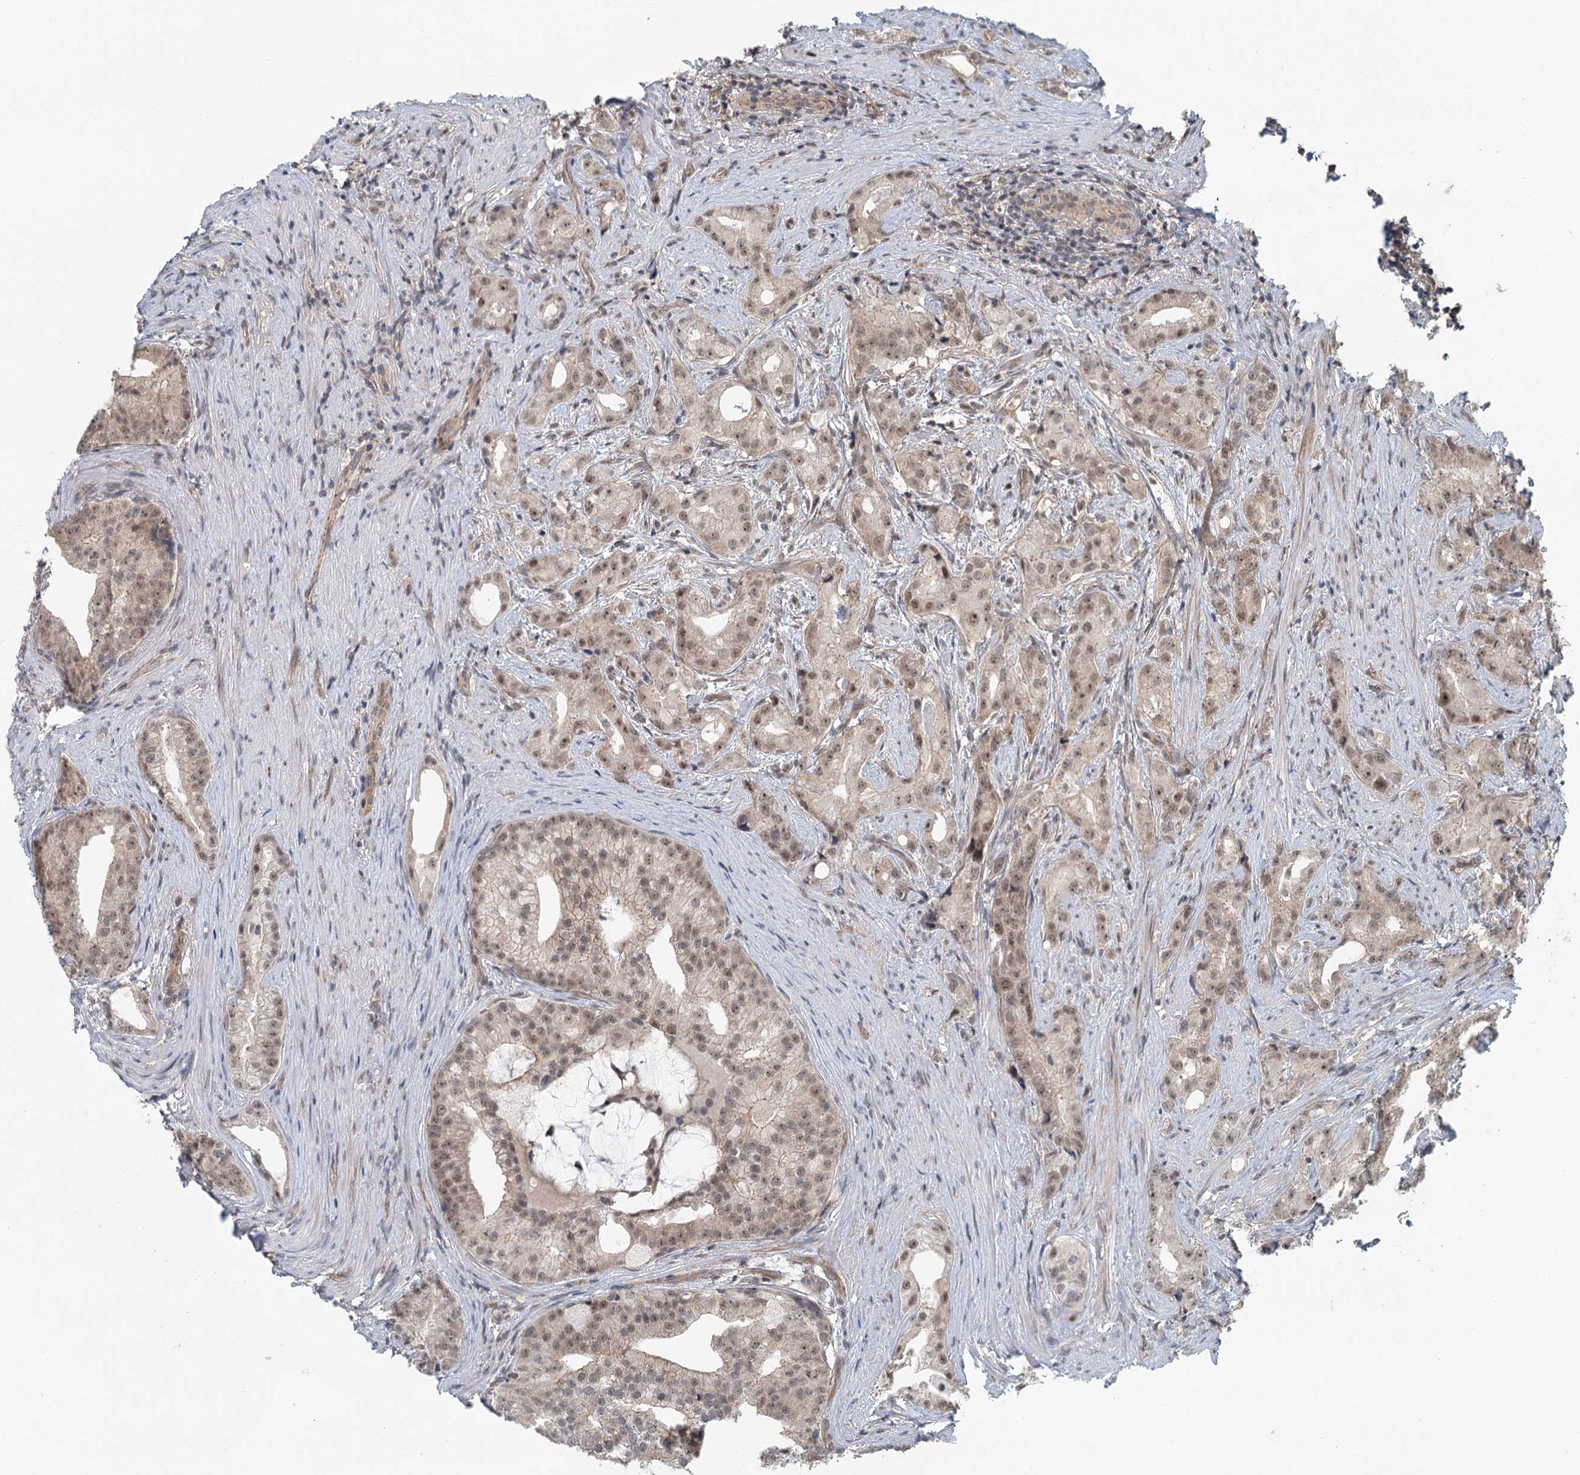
{"staining": {"intensity": "moderate", "quantity": ">75%", "location": "nuclear"}, "tissue": "prostate cancer", "cell_type": "Tumor cells", "image_type": "cancer", "snomed": [{"axis": "morphology", "description": "Adenocarcinoma, Low grade"}, {"axis": "topography", "description": "Prostate"}], "caption": "Immunohistochemistry (IHC) image of neoplastic tissue: prostate cancer stained using immunohistochemistry (IHC) displays medium levels of moderate protein expression localized specifically in the nuclear of tumor cells, appearing as a nuclear brown color.", "gene": "TAS2R42", "patient": {"sex": "male", "age": 71}}